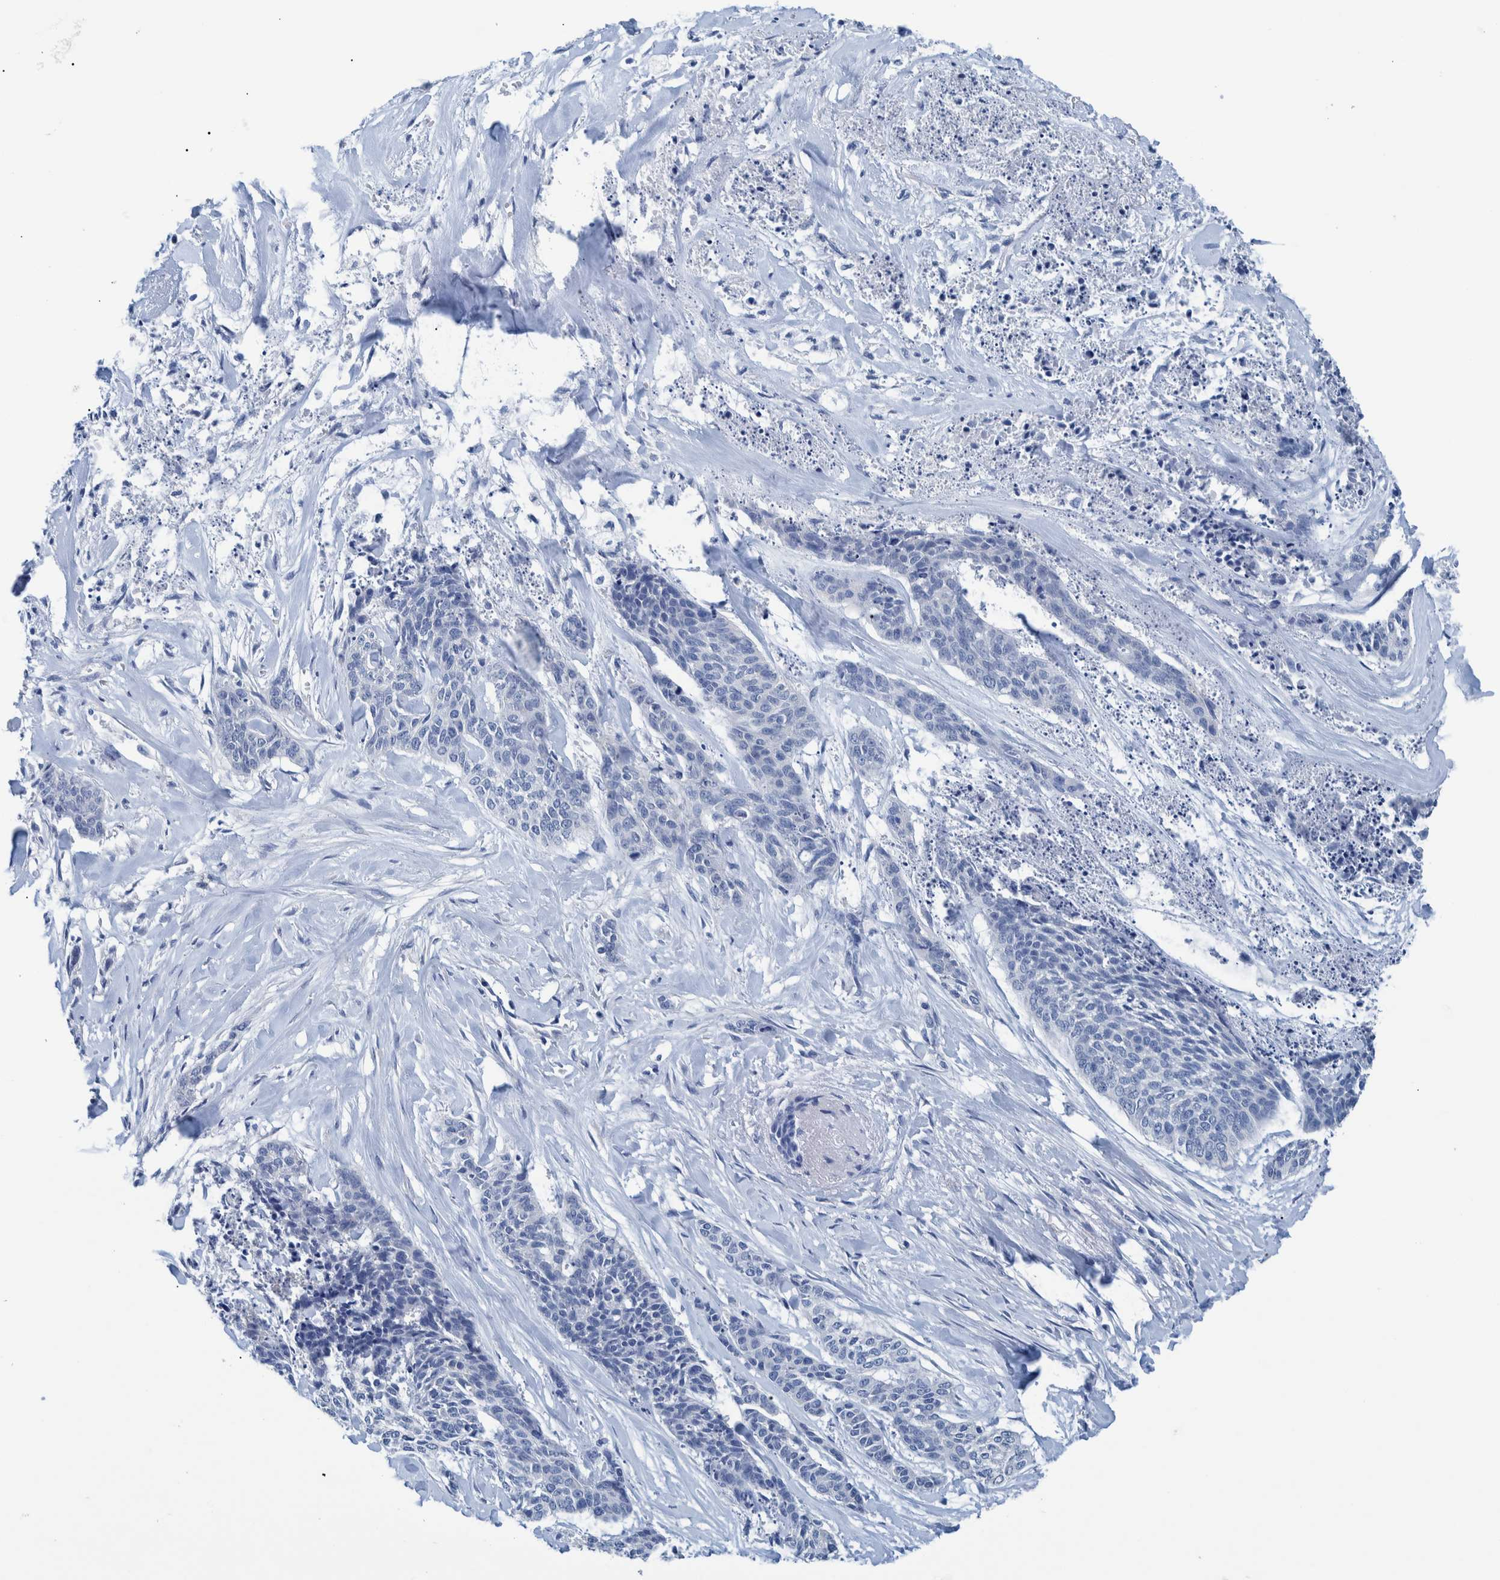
{"staining": {"intensity": "negative", "quantity": "none", "location": "none"}, "tissue": "skin cancer", "cell_type": "Tumor cells", "image_type": "cancer", "snomed": [{"axis": "morphology", "description": "Basal cell carcinoma"}, {"axis": "topography", "description": "Skin"}], "caption": "Immunohistochemical staining of human skin basal cell carcinoma displays no significant expression in tumor cells.", "gene": "IDO1", "patient": {"sex": "female", "age": 64}}